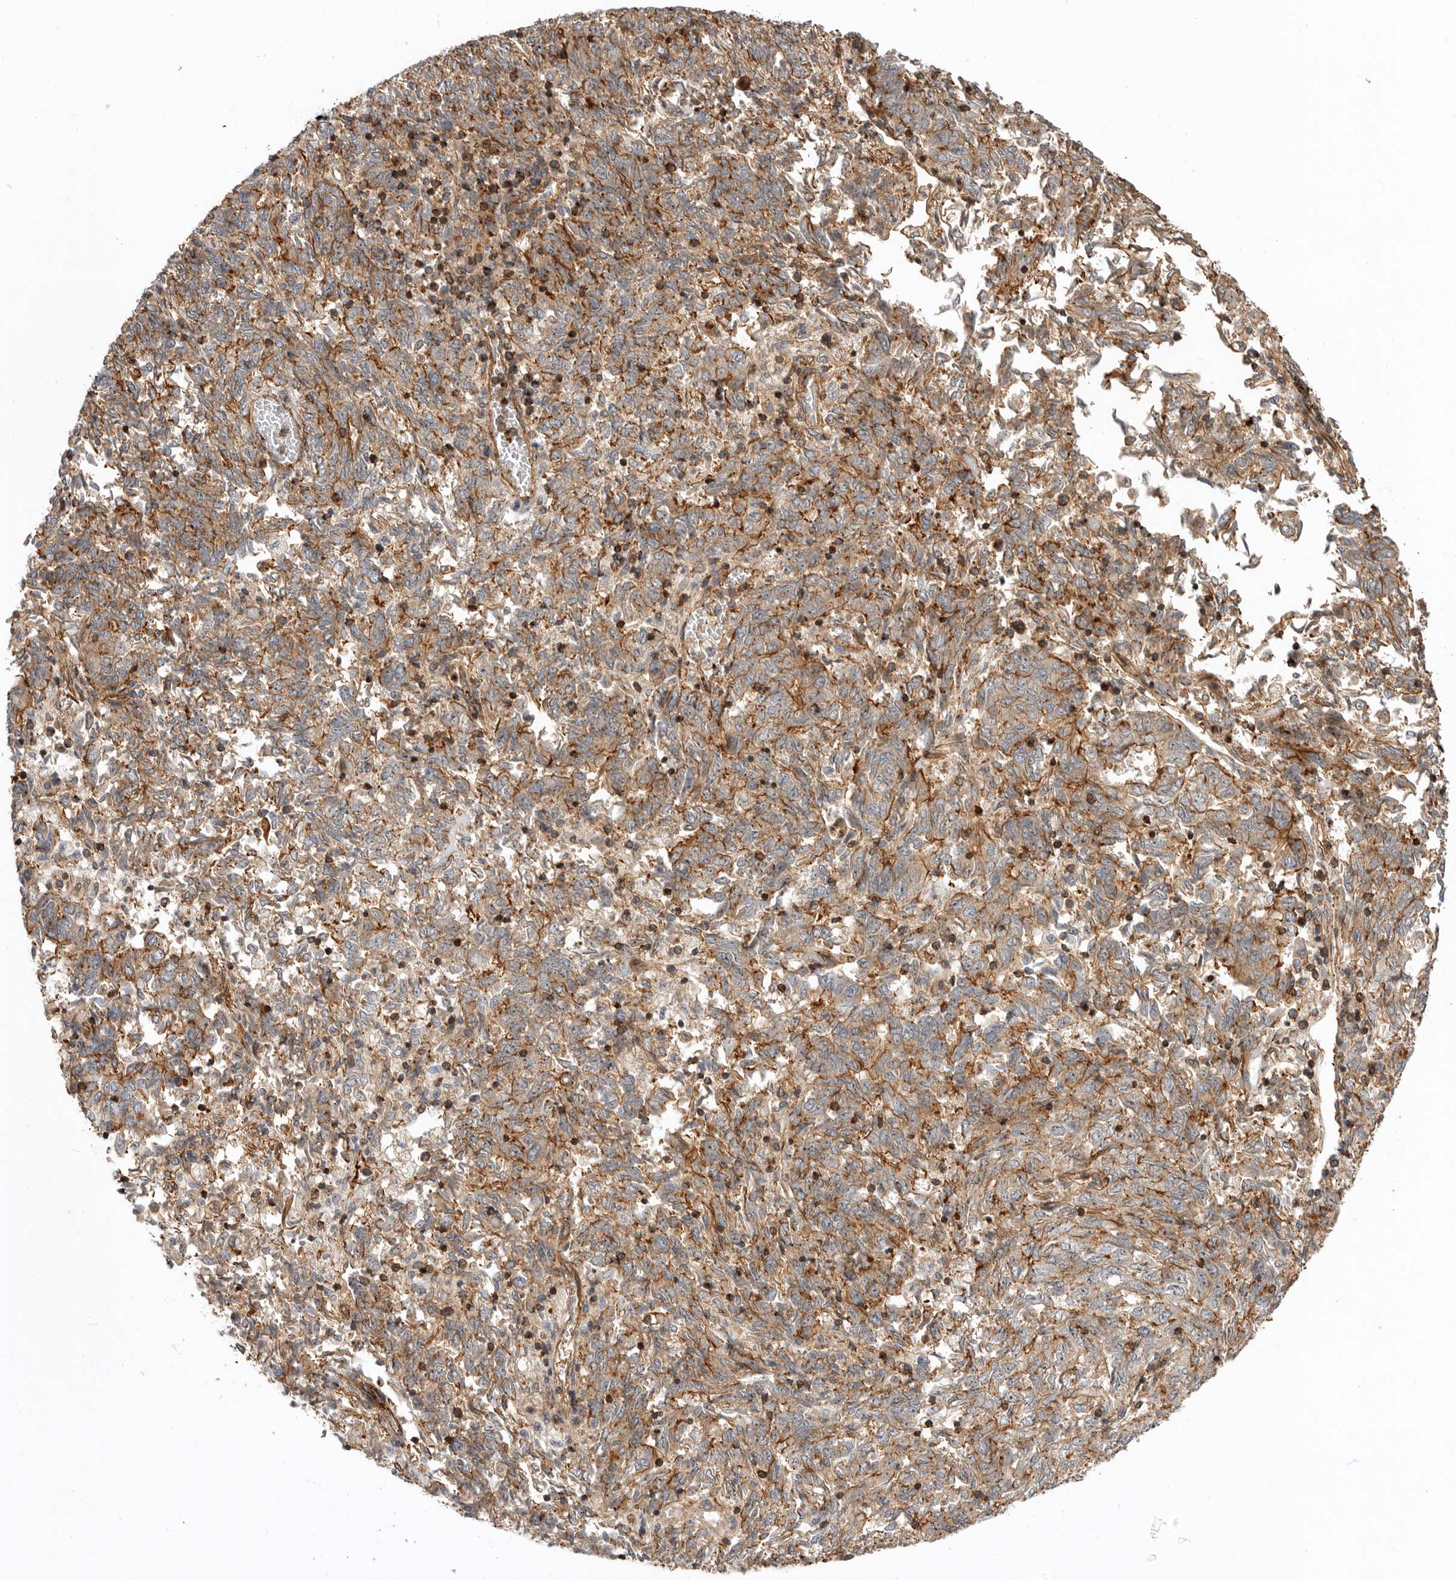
{"staining": {"intensity": "moderate", "quantity": ">75%", "location": "cytoplasmic/membranous"}, "tissue": "endometrial cancer", "cell_type": "Tumor cells", "image_type": "cancer", "snomed": [{"axis": "morphology", "description": "Adenocarcinoma, NOS"}, {"axis": "topography", "description": "Endometrium"}], "caption": "Tumor cells display medium levels of moderate cytoplasmic/membranous staining in approximately >75% of cells in human endometrial cancer. Immunohistochemistry stains the protein in brown and the nuclei are stained blue.", "gene": "GPATCH2", "patient": {"sex": "female", "age": 80}}